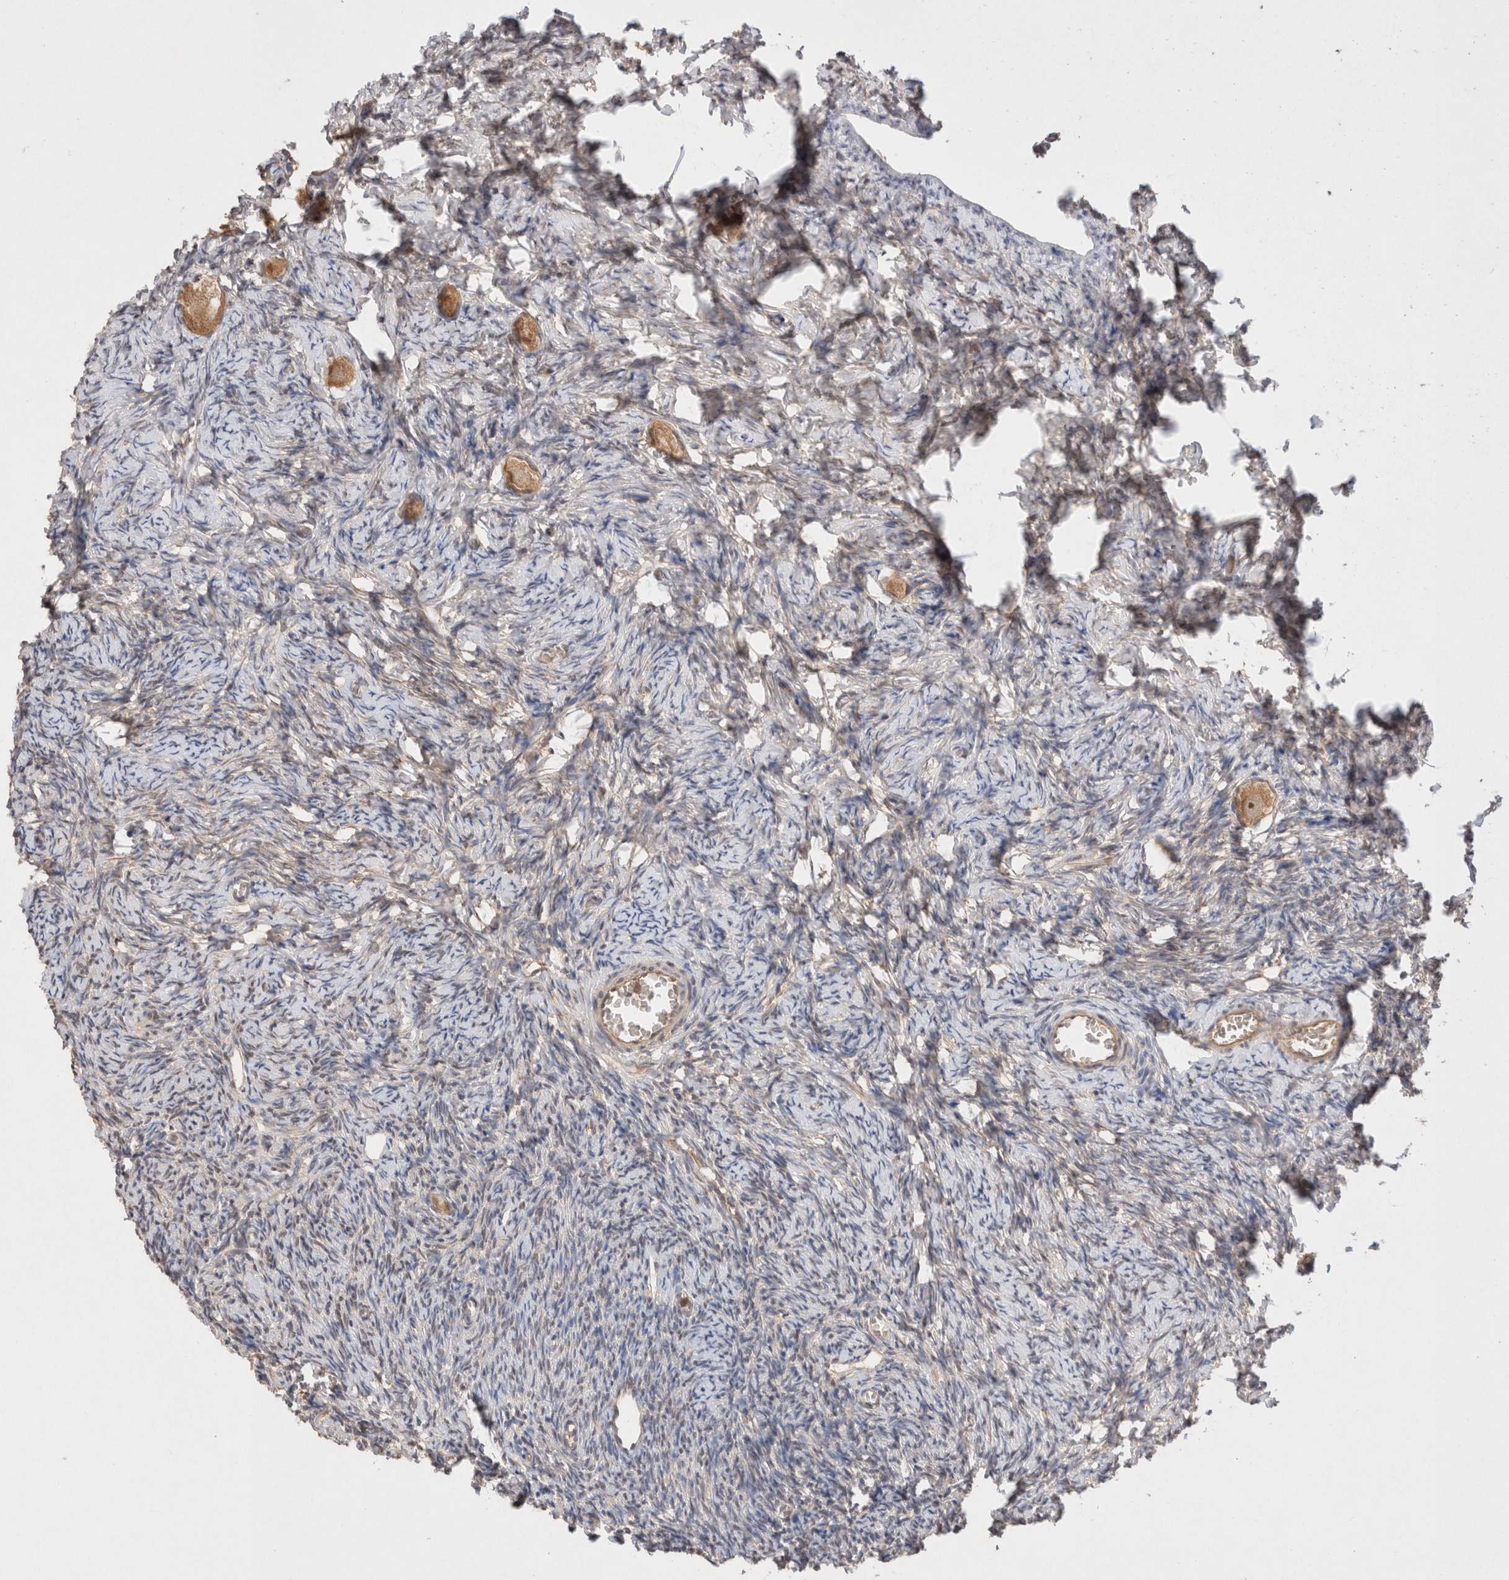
{"staining": {"intensity": "moderate", "quantity": ">75%", "location": "cytoplasmic/membranous"}, "tissue": "ovary", "cell_type": "Follicle cells", "image_type": "normal", "snomed": [{"axis": "morphology", "description": "Normal tissue, NOS"}, {"axis": "topography", "description": "Ovary"}], "caption": "Immunohistochemistry photomicrograph of normal human ovary stained for a protein (brown), which demonstrates medium levels of moderate cytoplasmic/membranous expression in approximately >75% of follicle cells.", "gene": "KLHL20", "patient": {"sex": "female", "age": 27}}